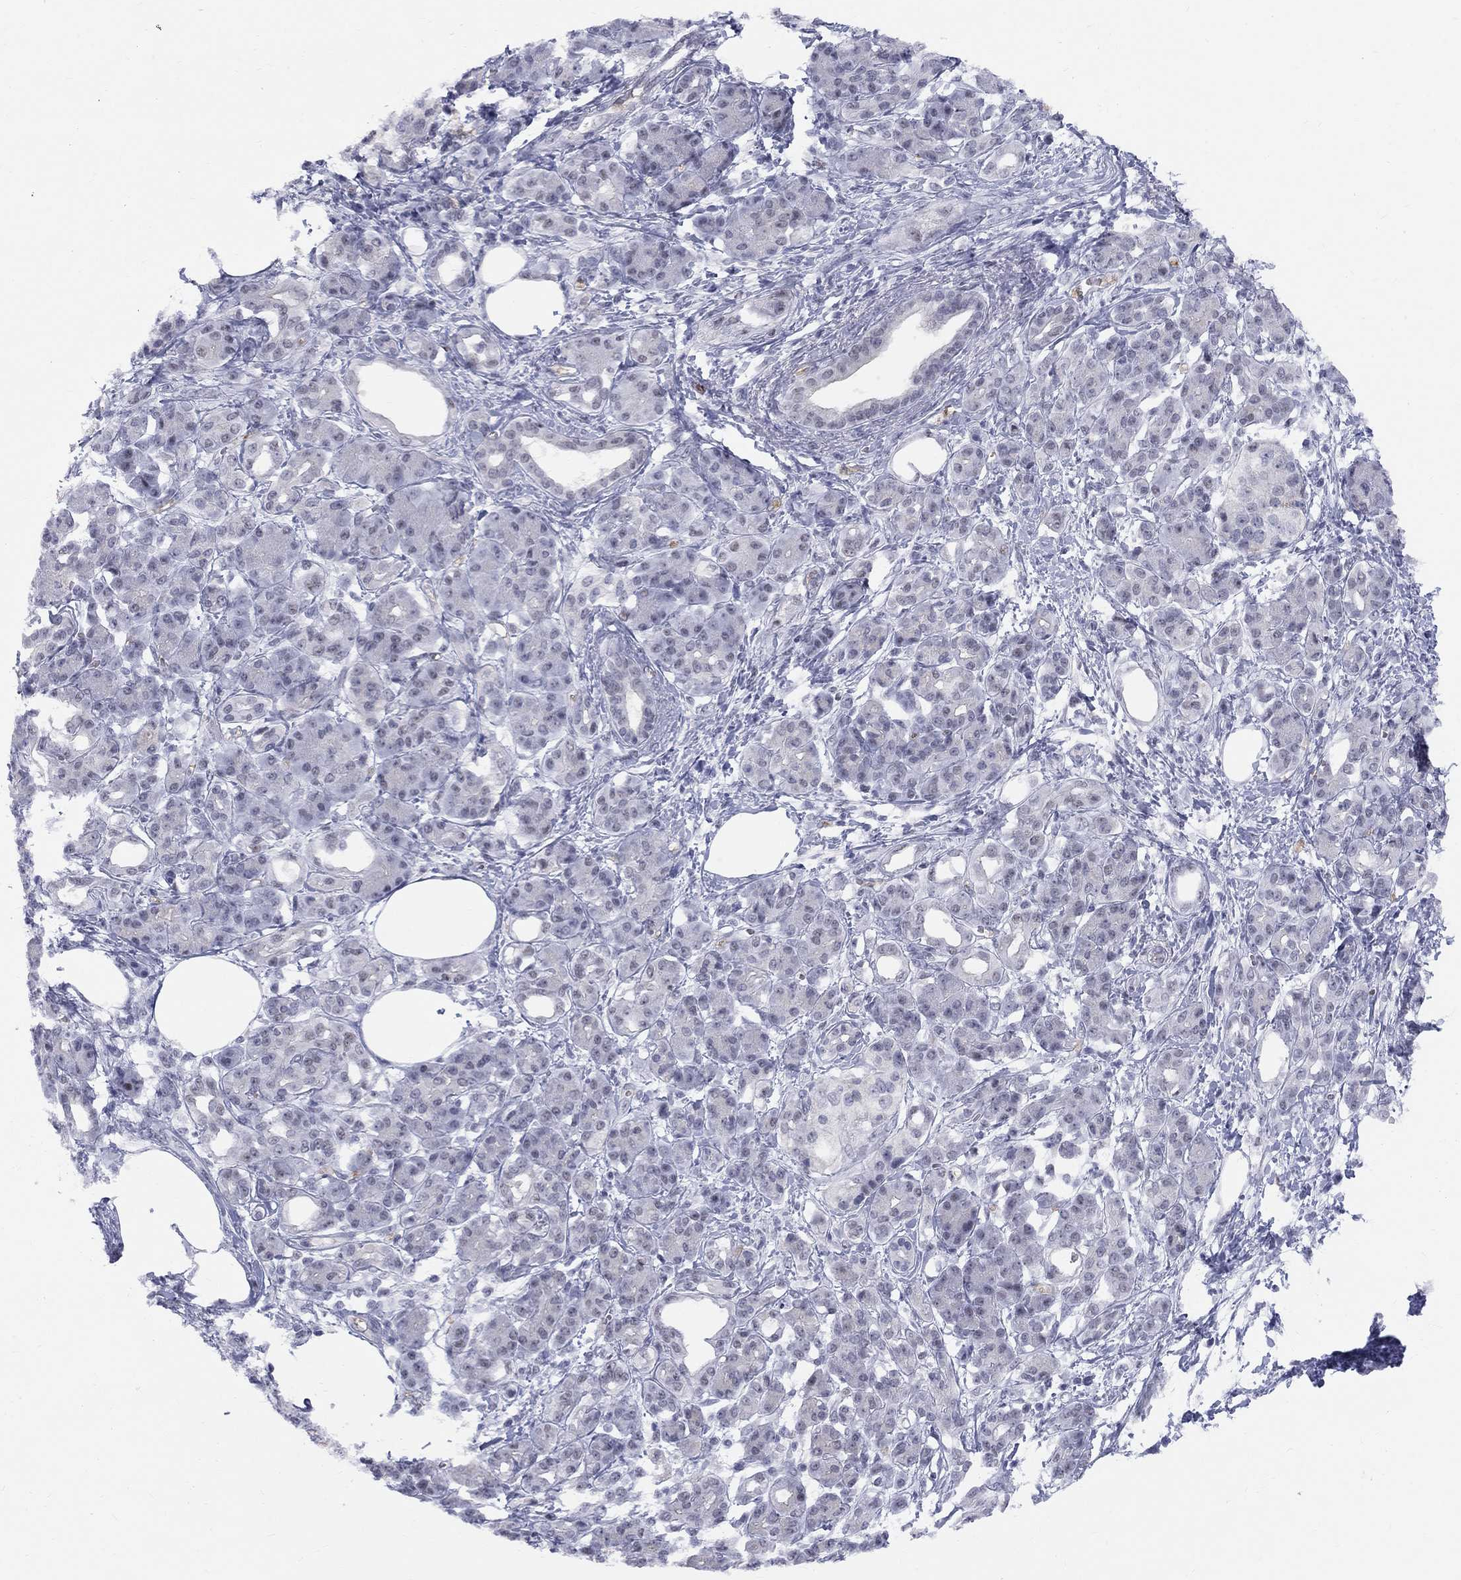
{"staining": {"intensity": "negative", "quantity": "none", "location": "none"}, "tissue": "pancreatic cancer", "cell_type": "Tumor cells", "image_type": "cancer", "snomed": [{"axis": "morphology", "description": "Adenocarcinoma, NOS"}, {"axis": "topography", "description": "Pancreas"}], "caption": "Photomicrograph shows no significant protein expression in tumor cells of adenocarcinoma (pancreatic).", "gene": "DMTN", "patient": {"sex": "female", "age": 73}}